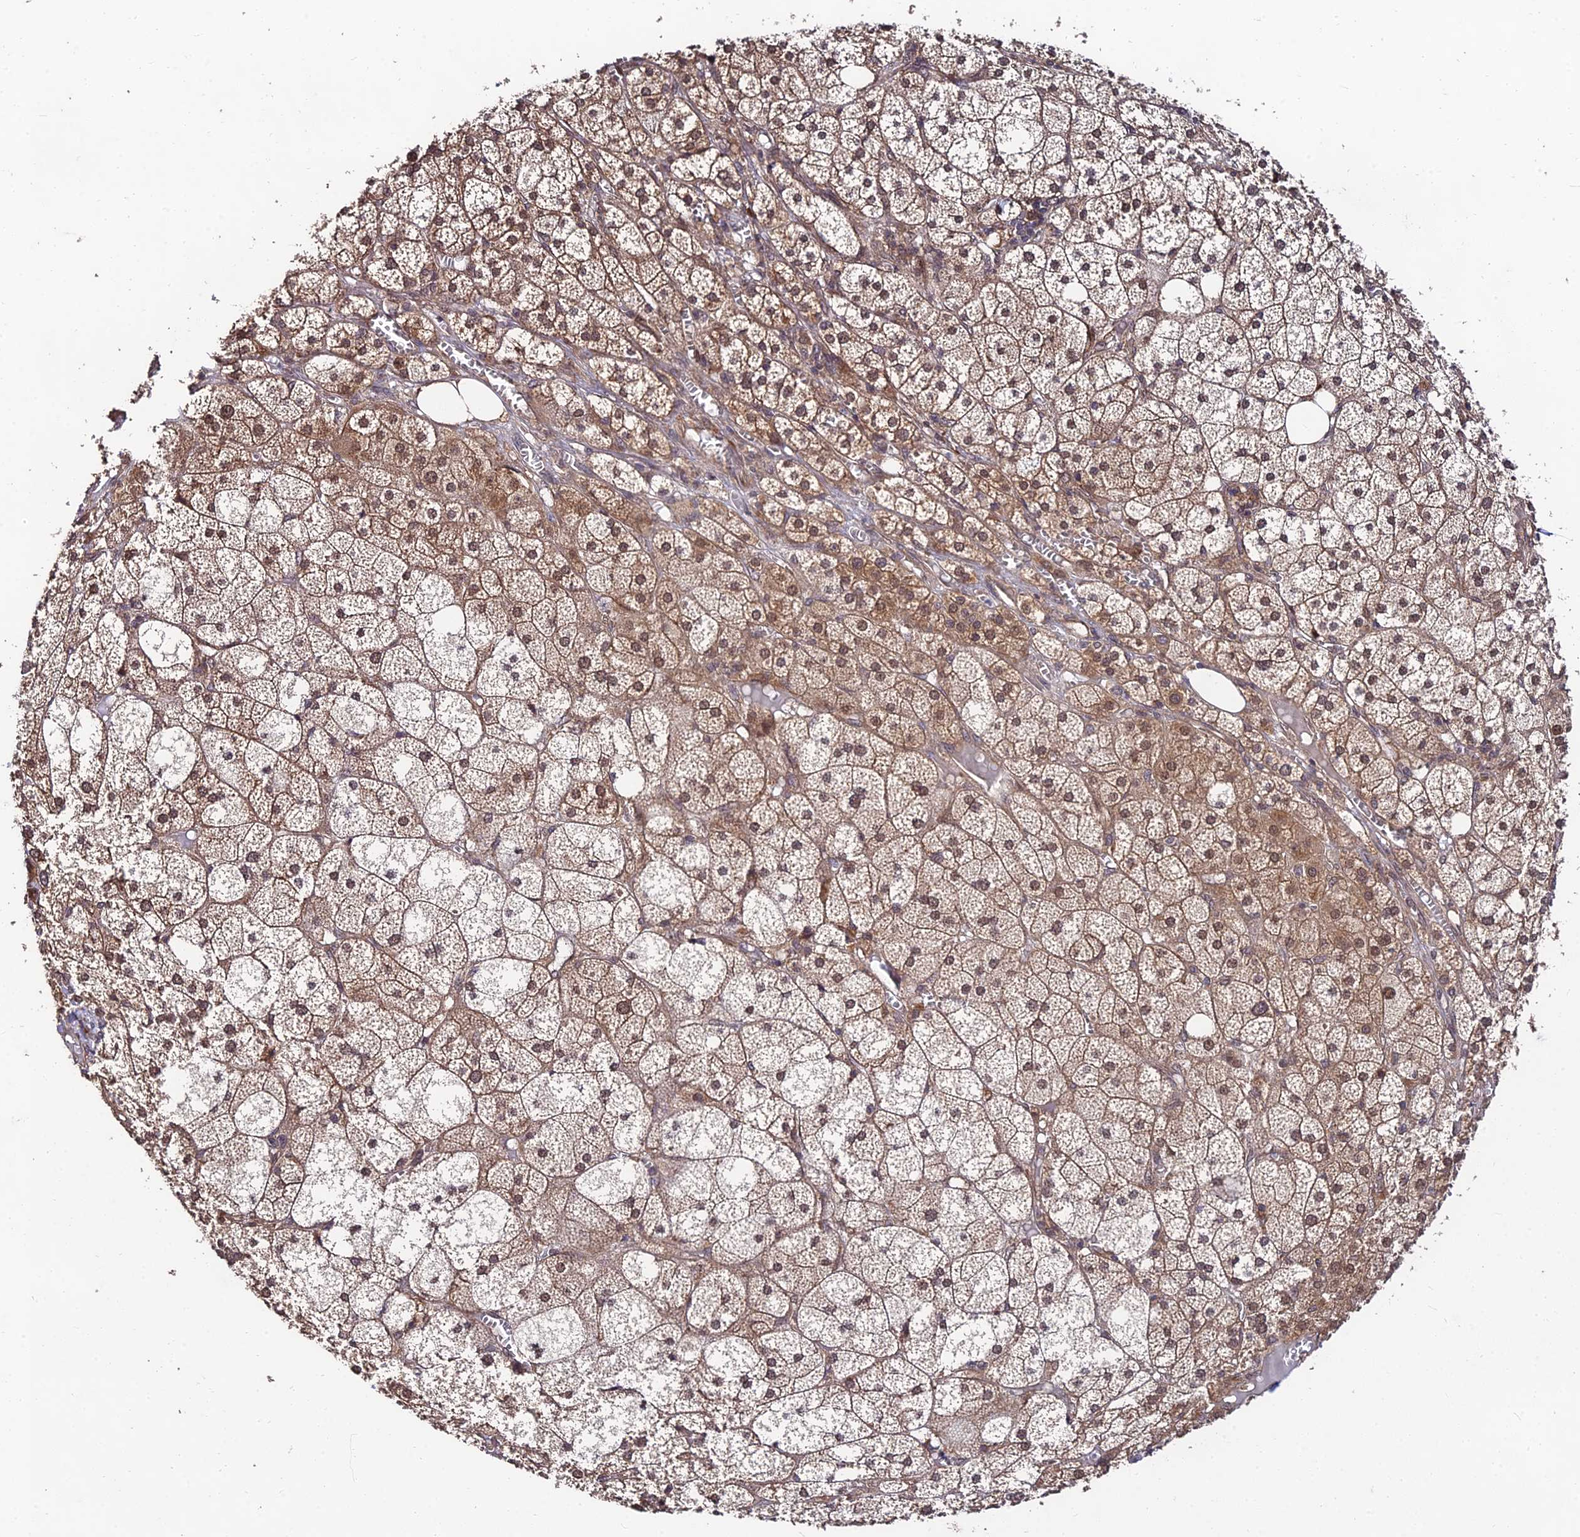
{"staining": {"intensity": "strong", "quantity": "25%-75%", "location": "cytoplasmic/membranous,nuclear"}, "tissue": "adrenal gland", "cell_type": "Glandular cells", "image_type": "normal", "snomed": [{"axis": "morphology", "description": "Normal tissue, NOS"}, {"axis": "topography", "description": "Adrenal gland"}], "caption": "Immunohistochemistry of benign human adrenal gland reveals high levels of strong cytoplasmic/membranous,nuclear expression in about 25%-75% of glandular cells.", "gene": "MKKS", "patient": {"sex": "female", "age": 61}}